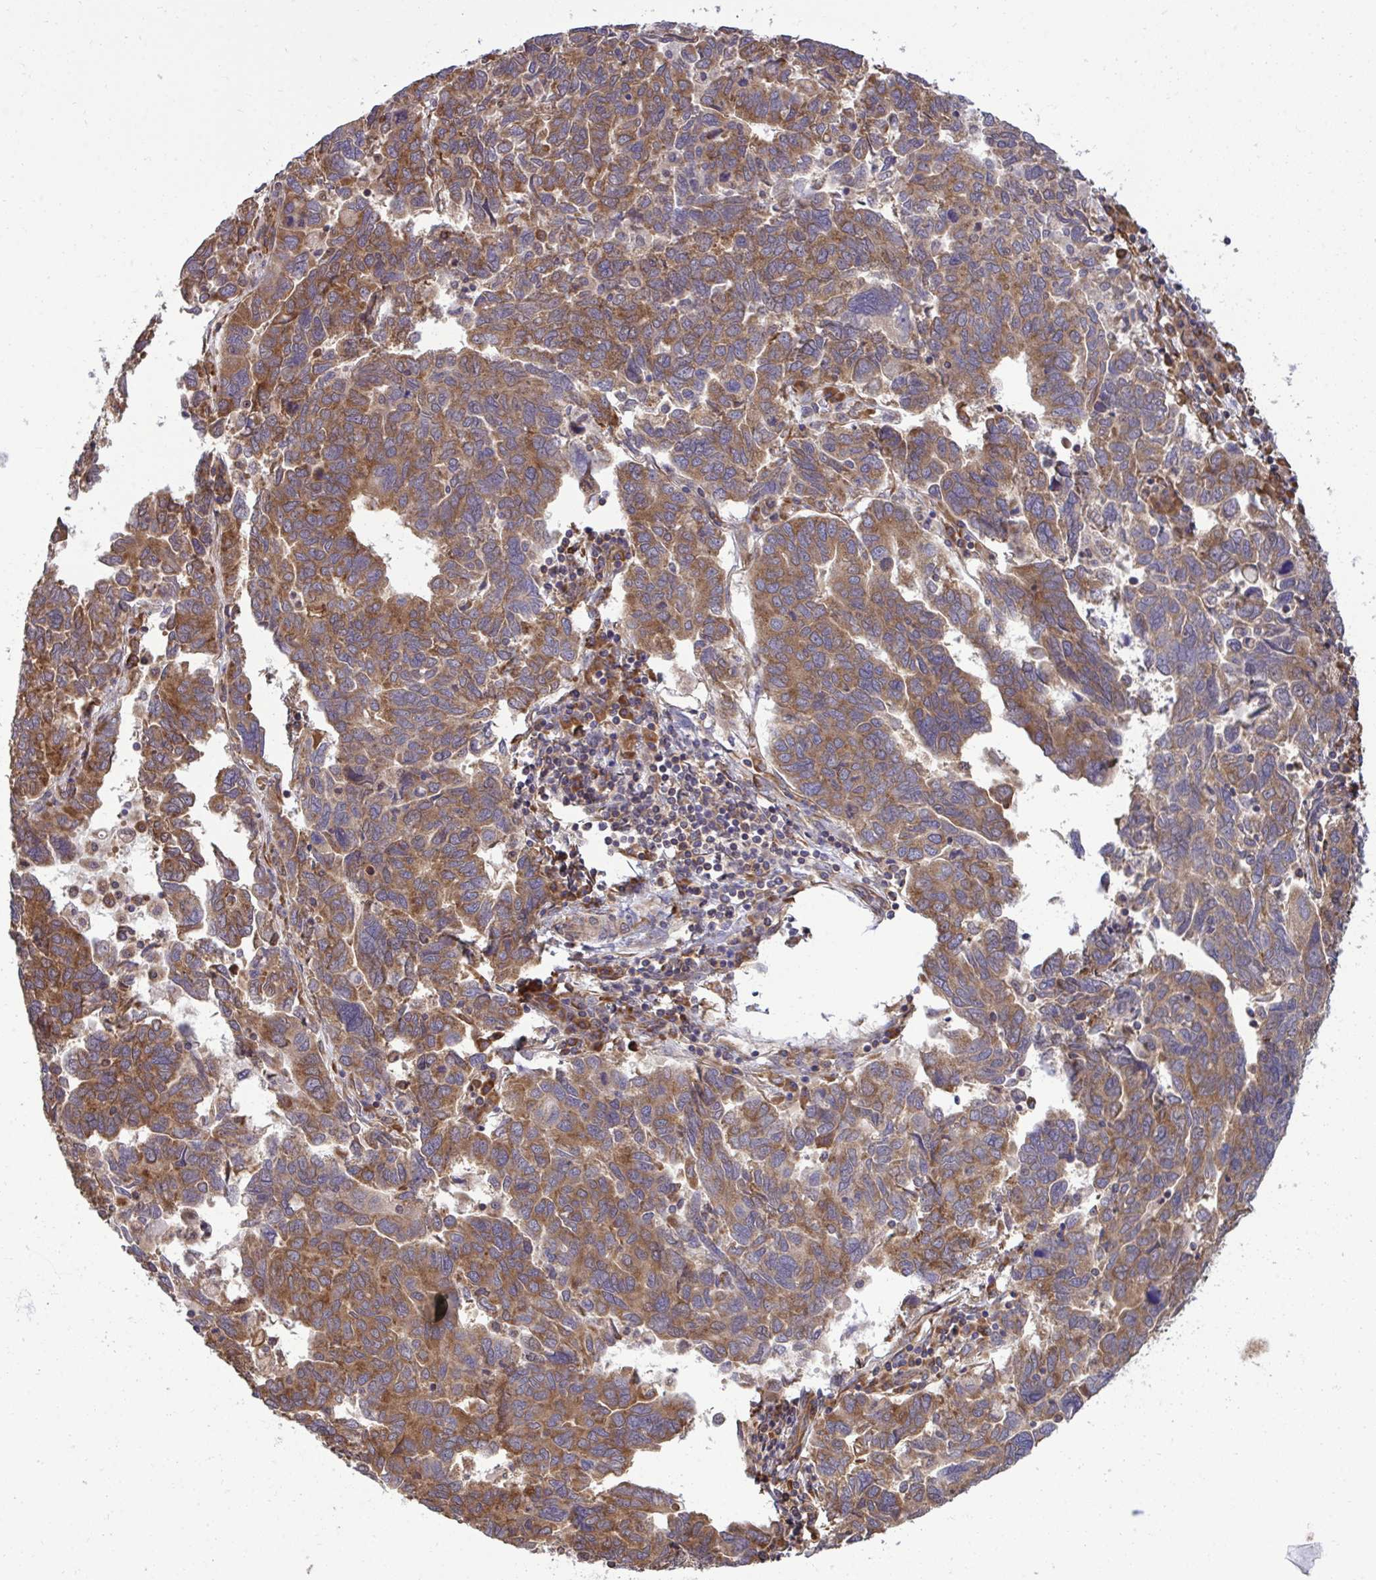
{"staining": {"intensity": "moderate", "quantity": ">75%", "location": "cytoplasmic/membranous"}, "tissue": "ovarian cancer", "cell_type": "Tumor cells", "image_type": "cancer", "snomed": [{"axis": "morphology", "description": "Cystadenocarcinoma, serous, NOS"}, {"axis": "topography", "description": "Ovary"}], "caption": "Protein expression analysis of human ovarian serous cystadenocarcinoma reveals moderate cytoplasmic/membranous staining in about >75% of tumor cells.", "gene": "RPS15", "patient": {"sex": "female", "age": 64}}